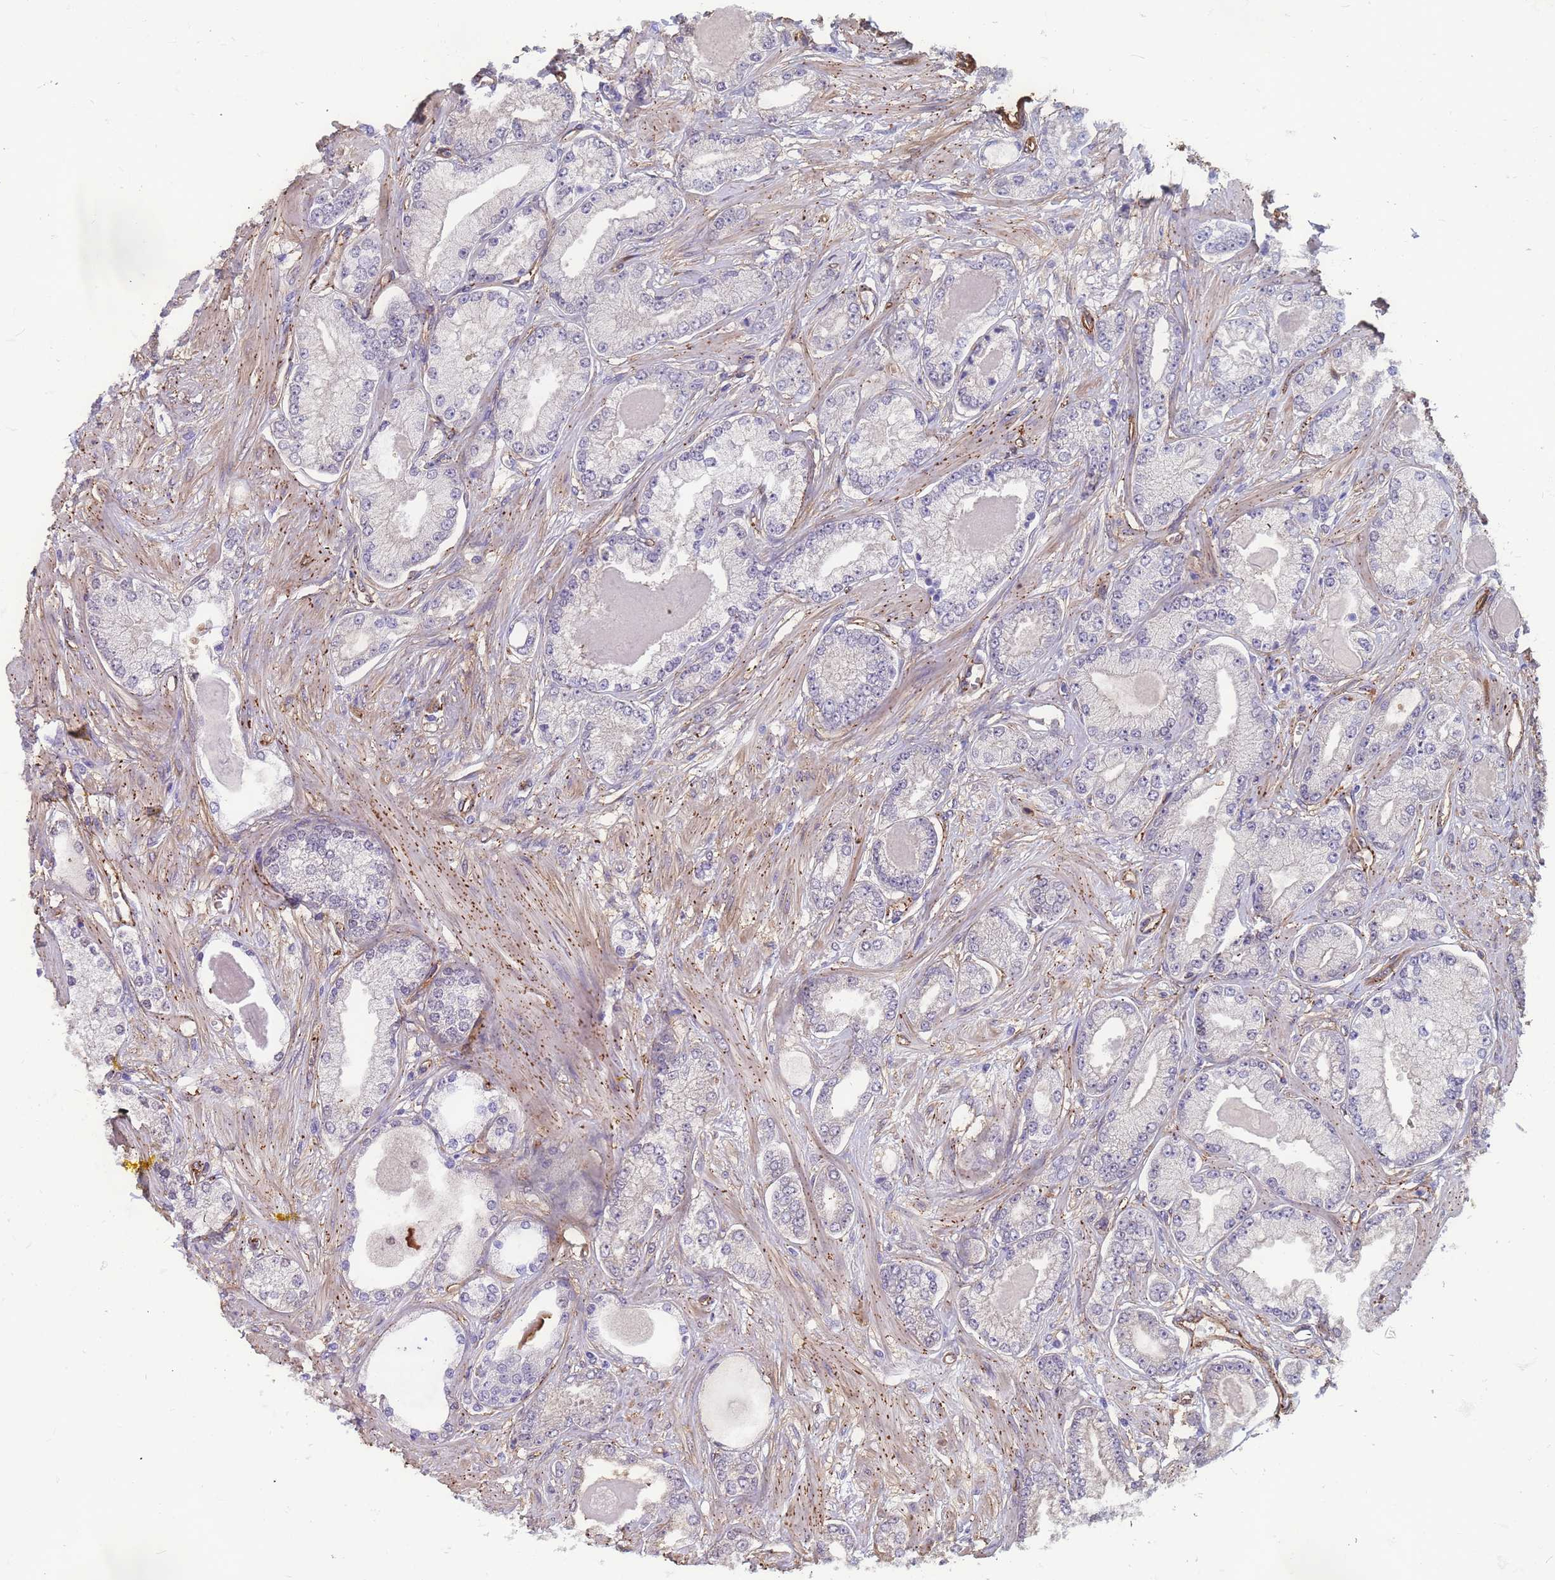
{"staining": {"intensity": "negative", "quantity": "none", "location": "none"}, "tissue": "prostate cancer", "cell_type": "Tumor cells", "image_type": "cancer", "snomed": [{"axis": "morphology", "description": "Adenocarcinoma, Low grade"}, {"axis": "topography", "description": "Prostate"}], "caption": "Immunohistochemistry (IHC) image of neoplastic tissue: human prostate low-grade adenocarcinoma stained with DAB (3,3'-diaminobenzidine) demonstrates no significant protein positivity in tumor cells.", "gene": "EHD2", "patient": {"sex": "male", "age": 64}}